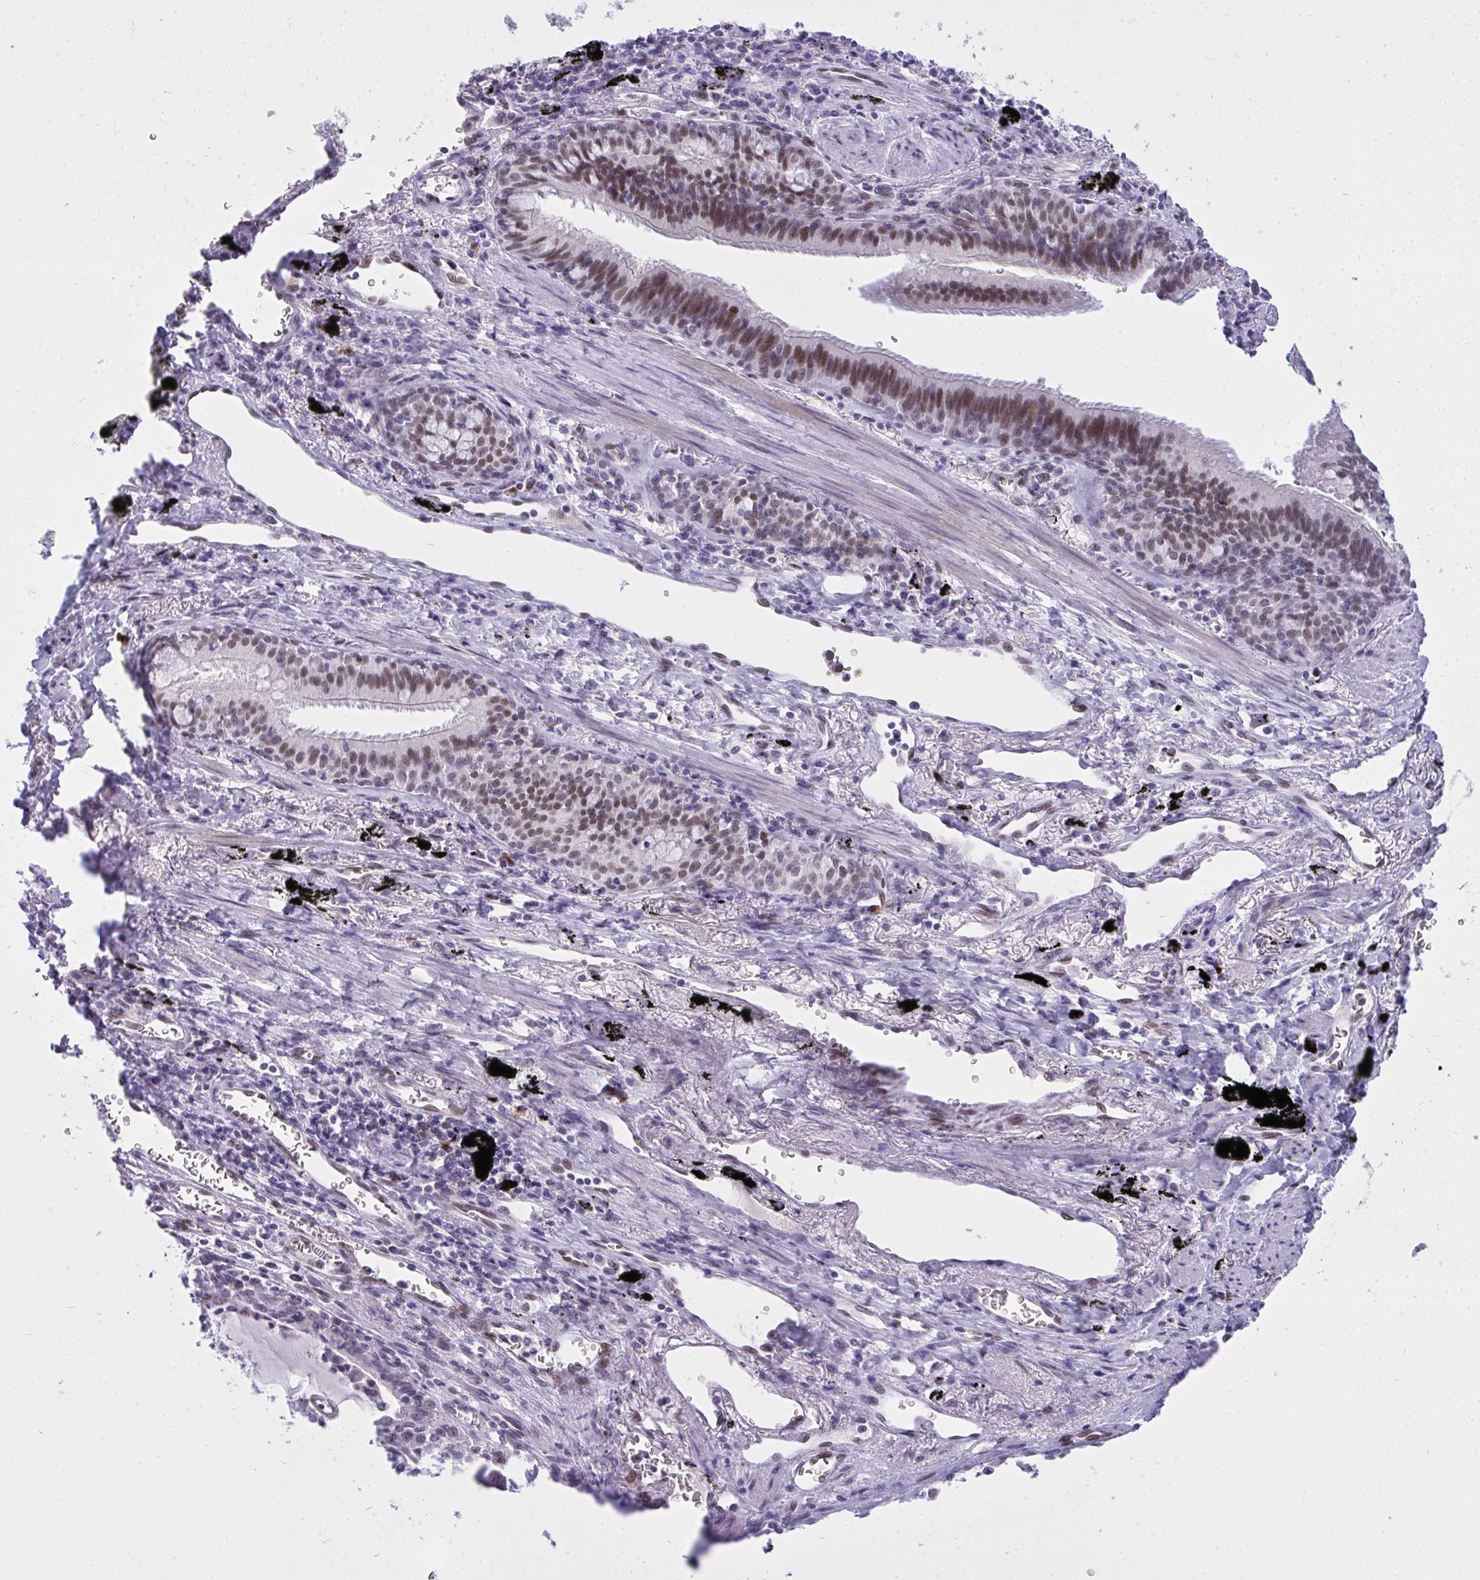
{"staining": {"intensity": "weak", "quantity": "25%-75%", "location": "nuclear"}, "tissue": "lung cancer", "cell_type": "Tumor cells", "image_type": "cancer", "snomed": [{"axis": "morphology", "description": "Squamous cell carcinoma, NOS"}, {"axis": "morphology", "description": "Squamous cell carcinoma, metastatic, NOS"}, {"axis": "topography", "description": "Lymph node"}, {"axis": "topography", "description": "Lung"}], "caption": "This is an image of IHC staining of lung cancer, which shows weak expression in the nuclear of tumor cells.", "gene": "TEAD4", "patient": {"sex": "female", "age": 62}}